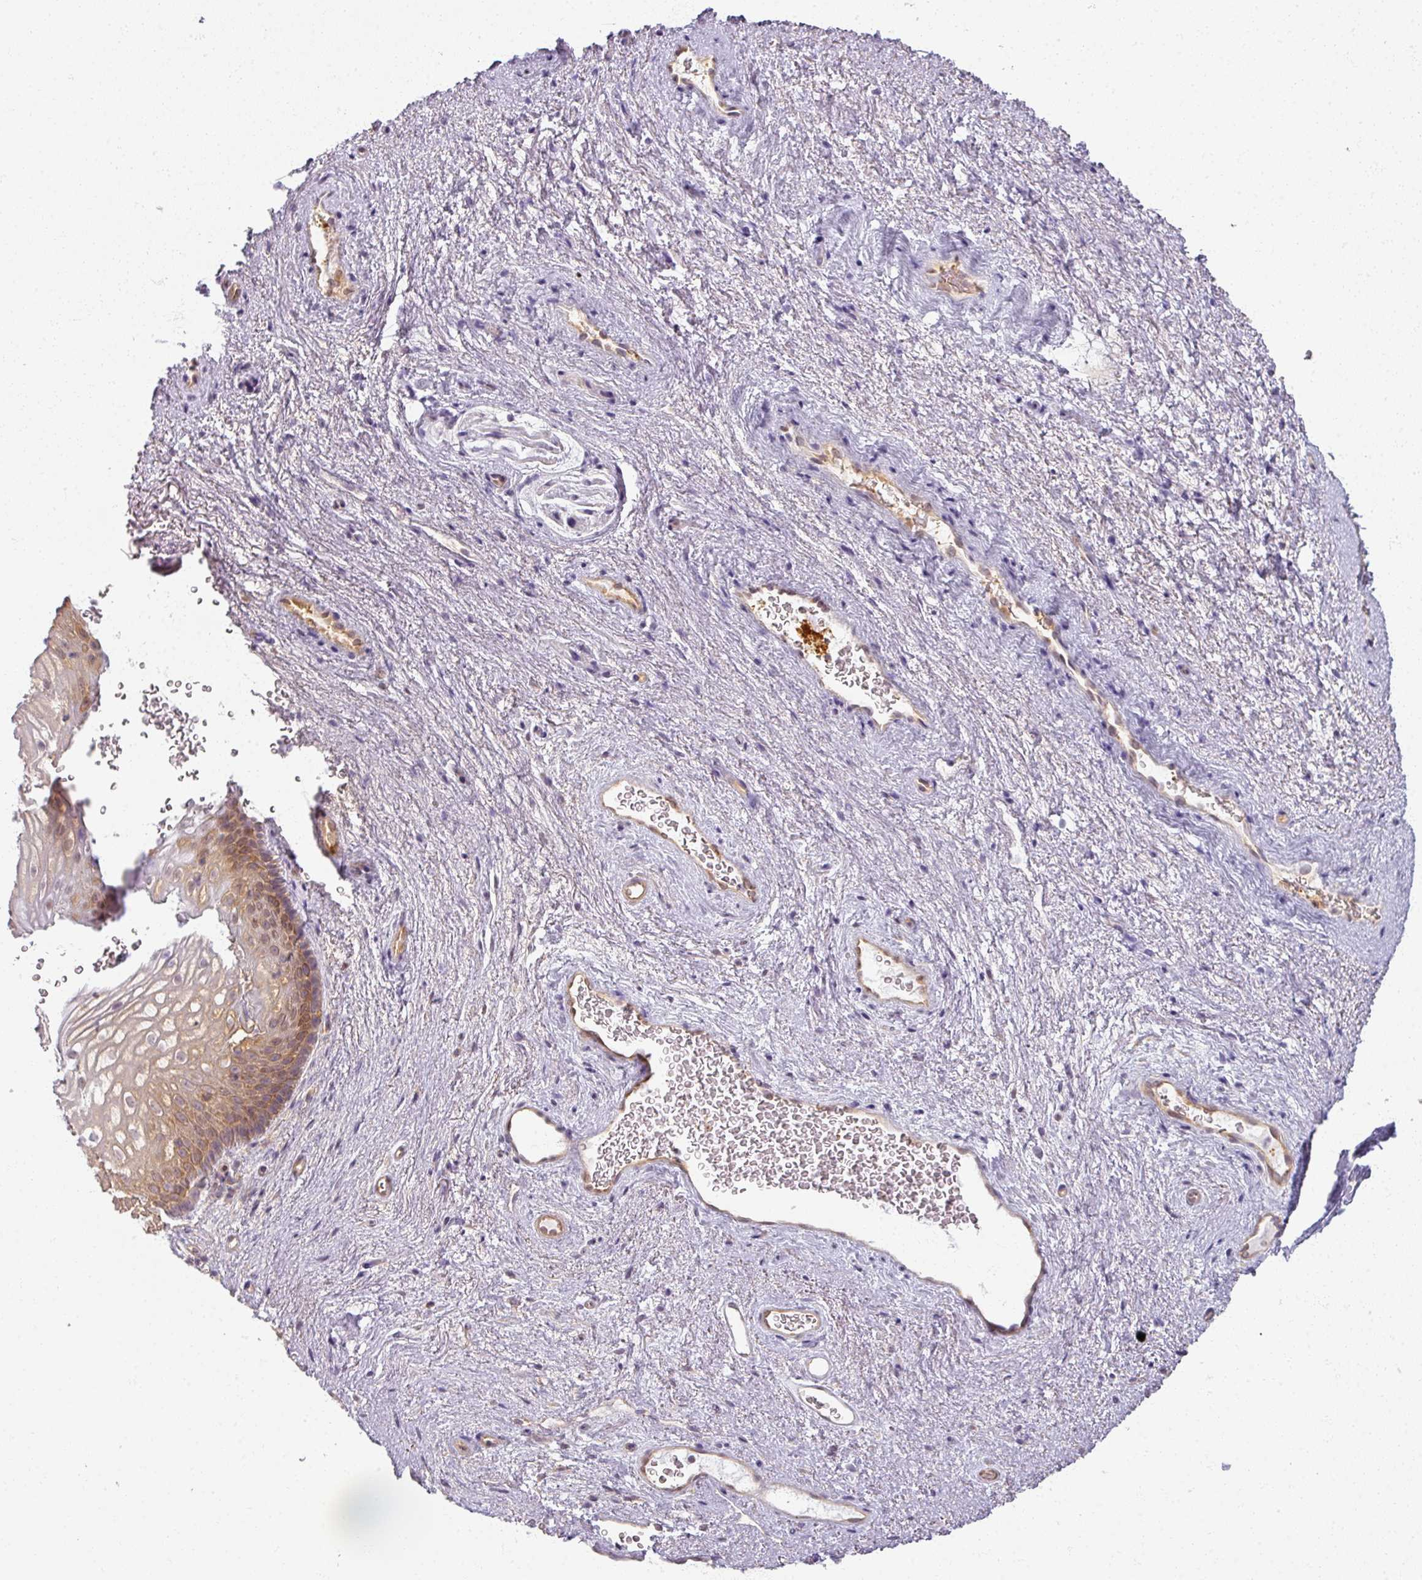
{"staining": {"intensity": "moderate", "quantity": ">75%", "location": "cytoplasmic/membranous"}, "tissue": "vagina", "cell_type": "Squamous epithelial cells", "image_type": "normal", "snomed": [{"axis": "morphology", "description": "Normal tissue, NOS"}, {"axis": "topography", "description": "Vagina"}], "caption": "A high-resolution image shows IHC staining of unremarkable vagina, which exhibits moderate cytoplasmic/membranous positivity in approximately >75% of squamous epithelial cells.", "gene": "AGPAT4", "patient": {"sex": "female", "age": 47}}